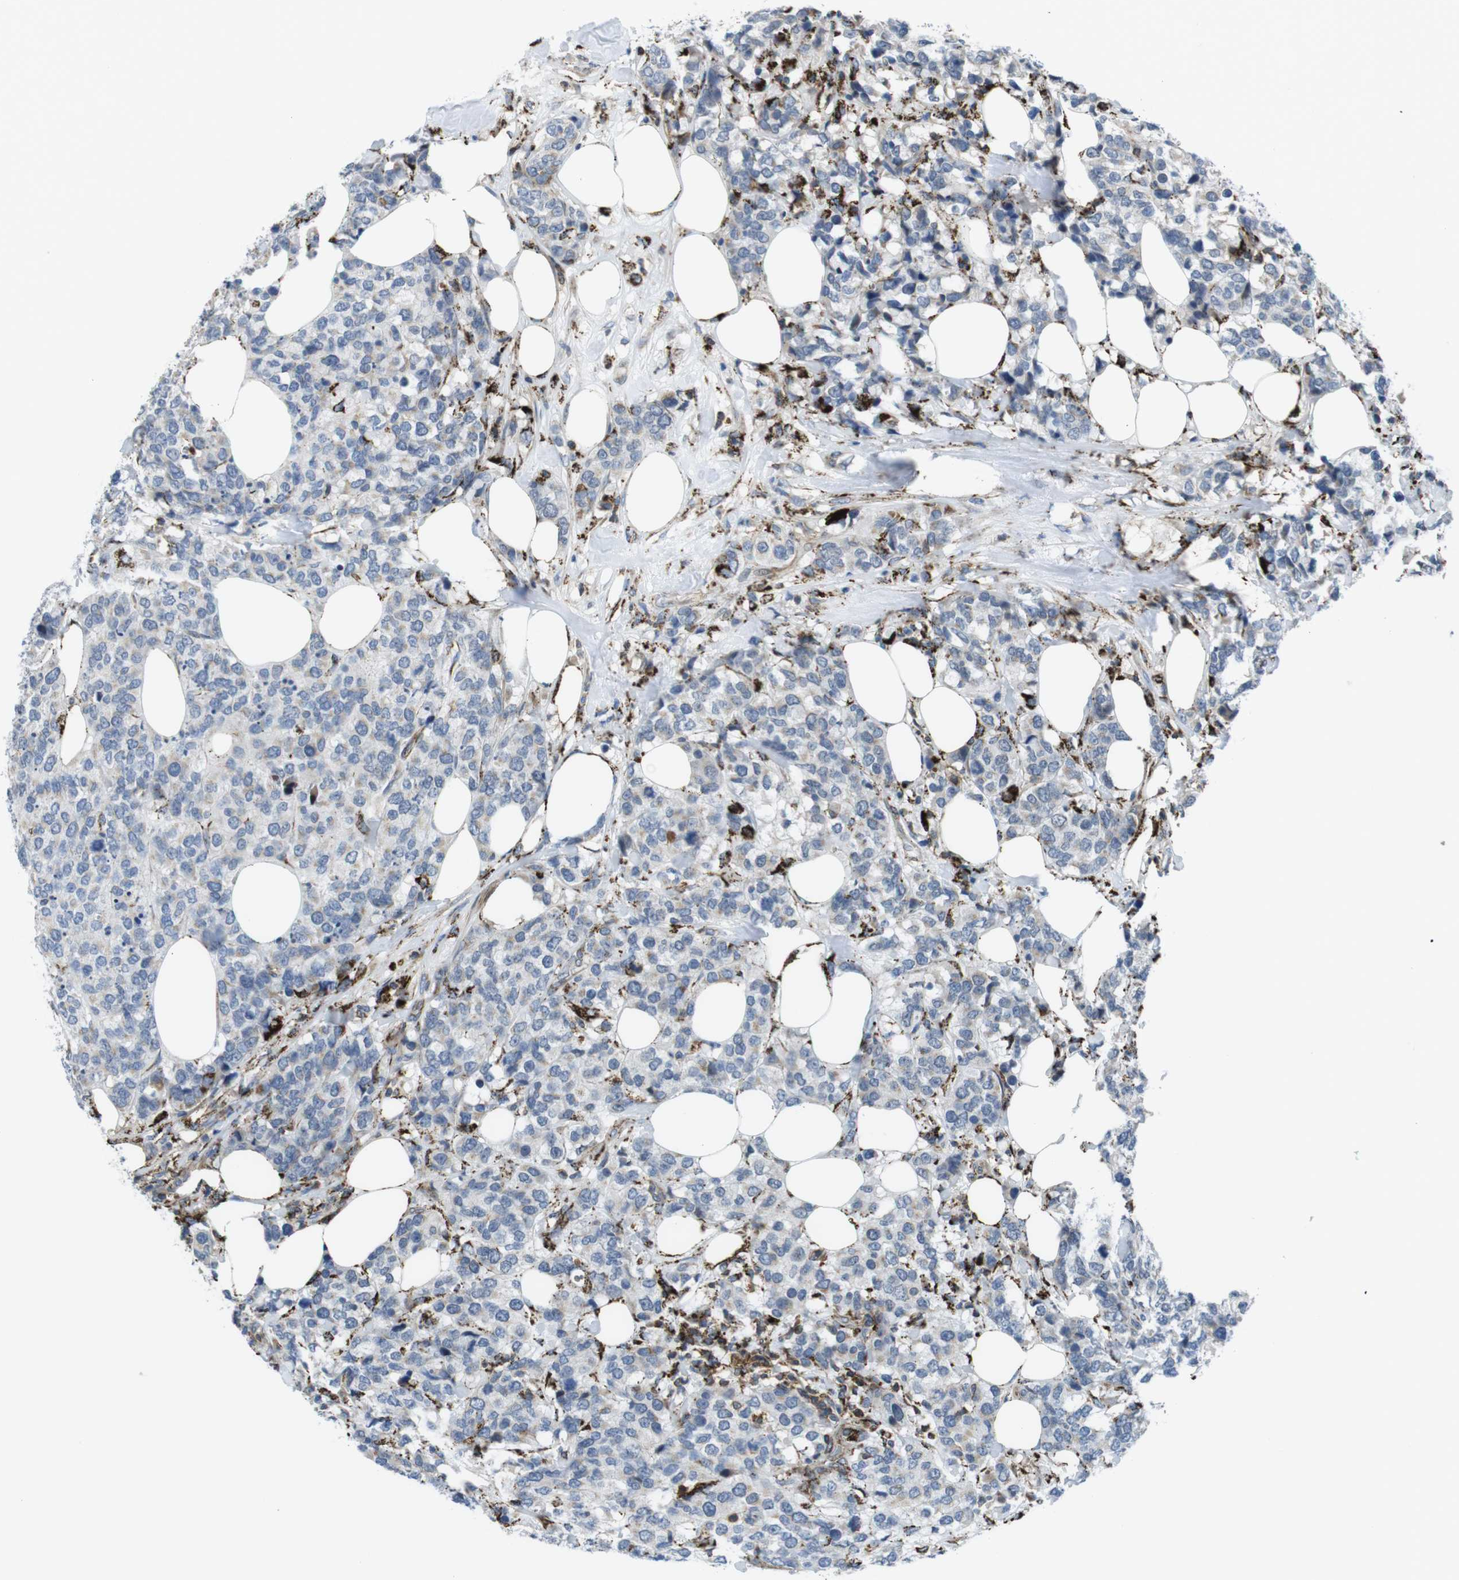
{"staining": {"intensity": "negative", "quantity": "none", "location": "none"}, "tissue": "breast cancer", "cell_type": "Tumor cells", "image_type": "cancer", "snomed": [{"axis": "morphology", "description": "Lobular carcinoma"}, {"axis": "topography", "description": "Breast"}], "caption": "Tumor cells are negative for protein expression in human lobular carcinoma (breast). (DAB (3,3'-diaminobenzidine) IHC, high magnification).", "gene": "KCNE3", "patient": {"sex": "female", "age": 59}}